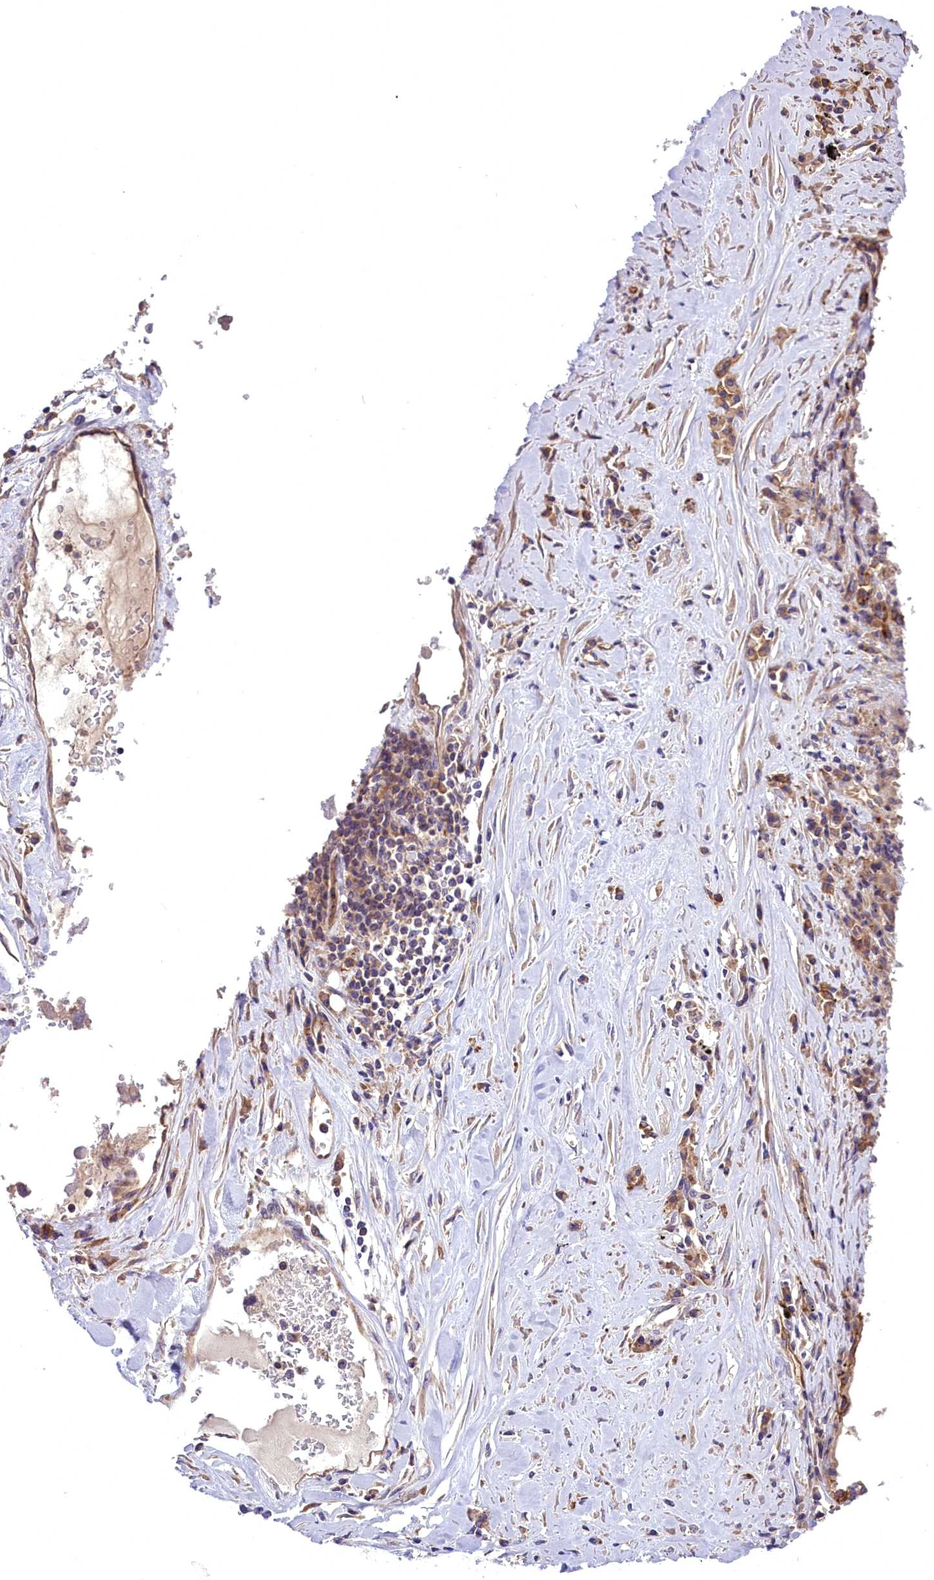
{"staining": {"intensity": "weak", "quantity": "<25%", "location": "cytoplasmic/membranous"}, "tissue": "lung cancer", "cell_type": "Tumor cells", "image_type": "cancer", "snomed": [{"axis": "morphology", "description": "Squamous cell carcinoma, NOS"}, {"axis": "topography", "description": "Lung"}], "caption": "The histopathology image reveals no significant expression in tumor cells of lung cancer (squamous cell carcinoma). The staining is performed using DAB brown chromogen with nuclei counter-stained in using hematoxylin.", "gene": "DNAJB9", "patient": {"sex": "male", "age": 61}}